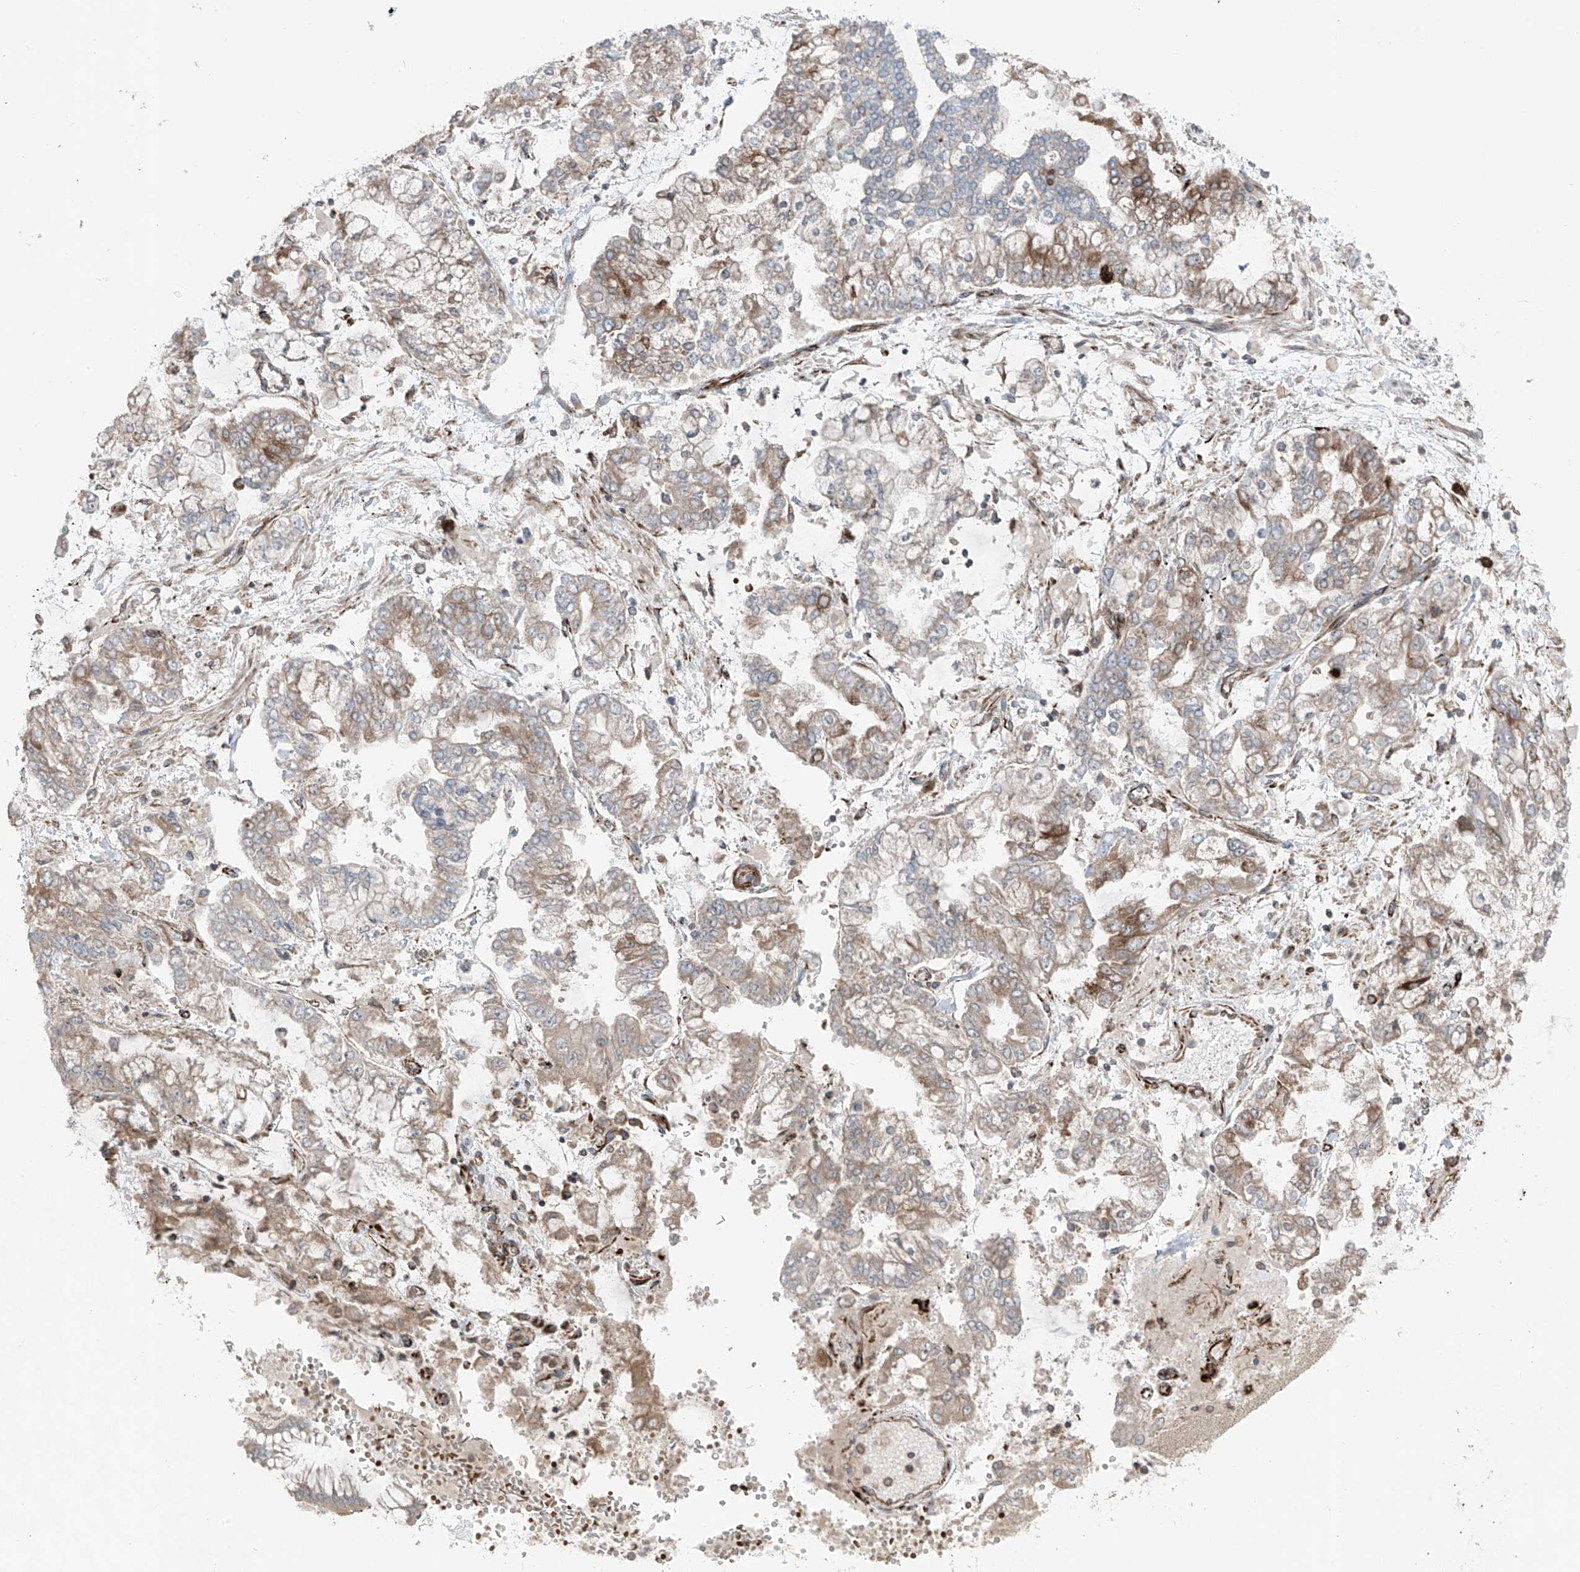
{"staining": {"intensity": "moderate", "quantity": "25%-75%", "location": "cytoplasmic/membranous"}, "tissue": "stomach cancer", "cell_type": "Tumor cells", "image_type": "cancer", "snomed": [{"axis": "morphology", "description": "Normal tissue, NOS"}, {"axis": "morphology", "description": "Adenocarcinoma, NOS"}, {"axis": "topography", "description": "Stomach, upper"}, {"axis": "topography", "description": "Stomach"}], "caption": "Adenocarcinoma (stomach) tissue exhibits moderate cytoplasmic/membranous expression in approximately 25%-75% of tumor cells (Stains: DAB in brown, nuclei in blue, Microscopy: brightfield microscopy at high magnification).", "gene": "ERLEC1", "patient": {"sex": "male", "age": 76}}